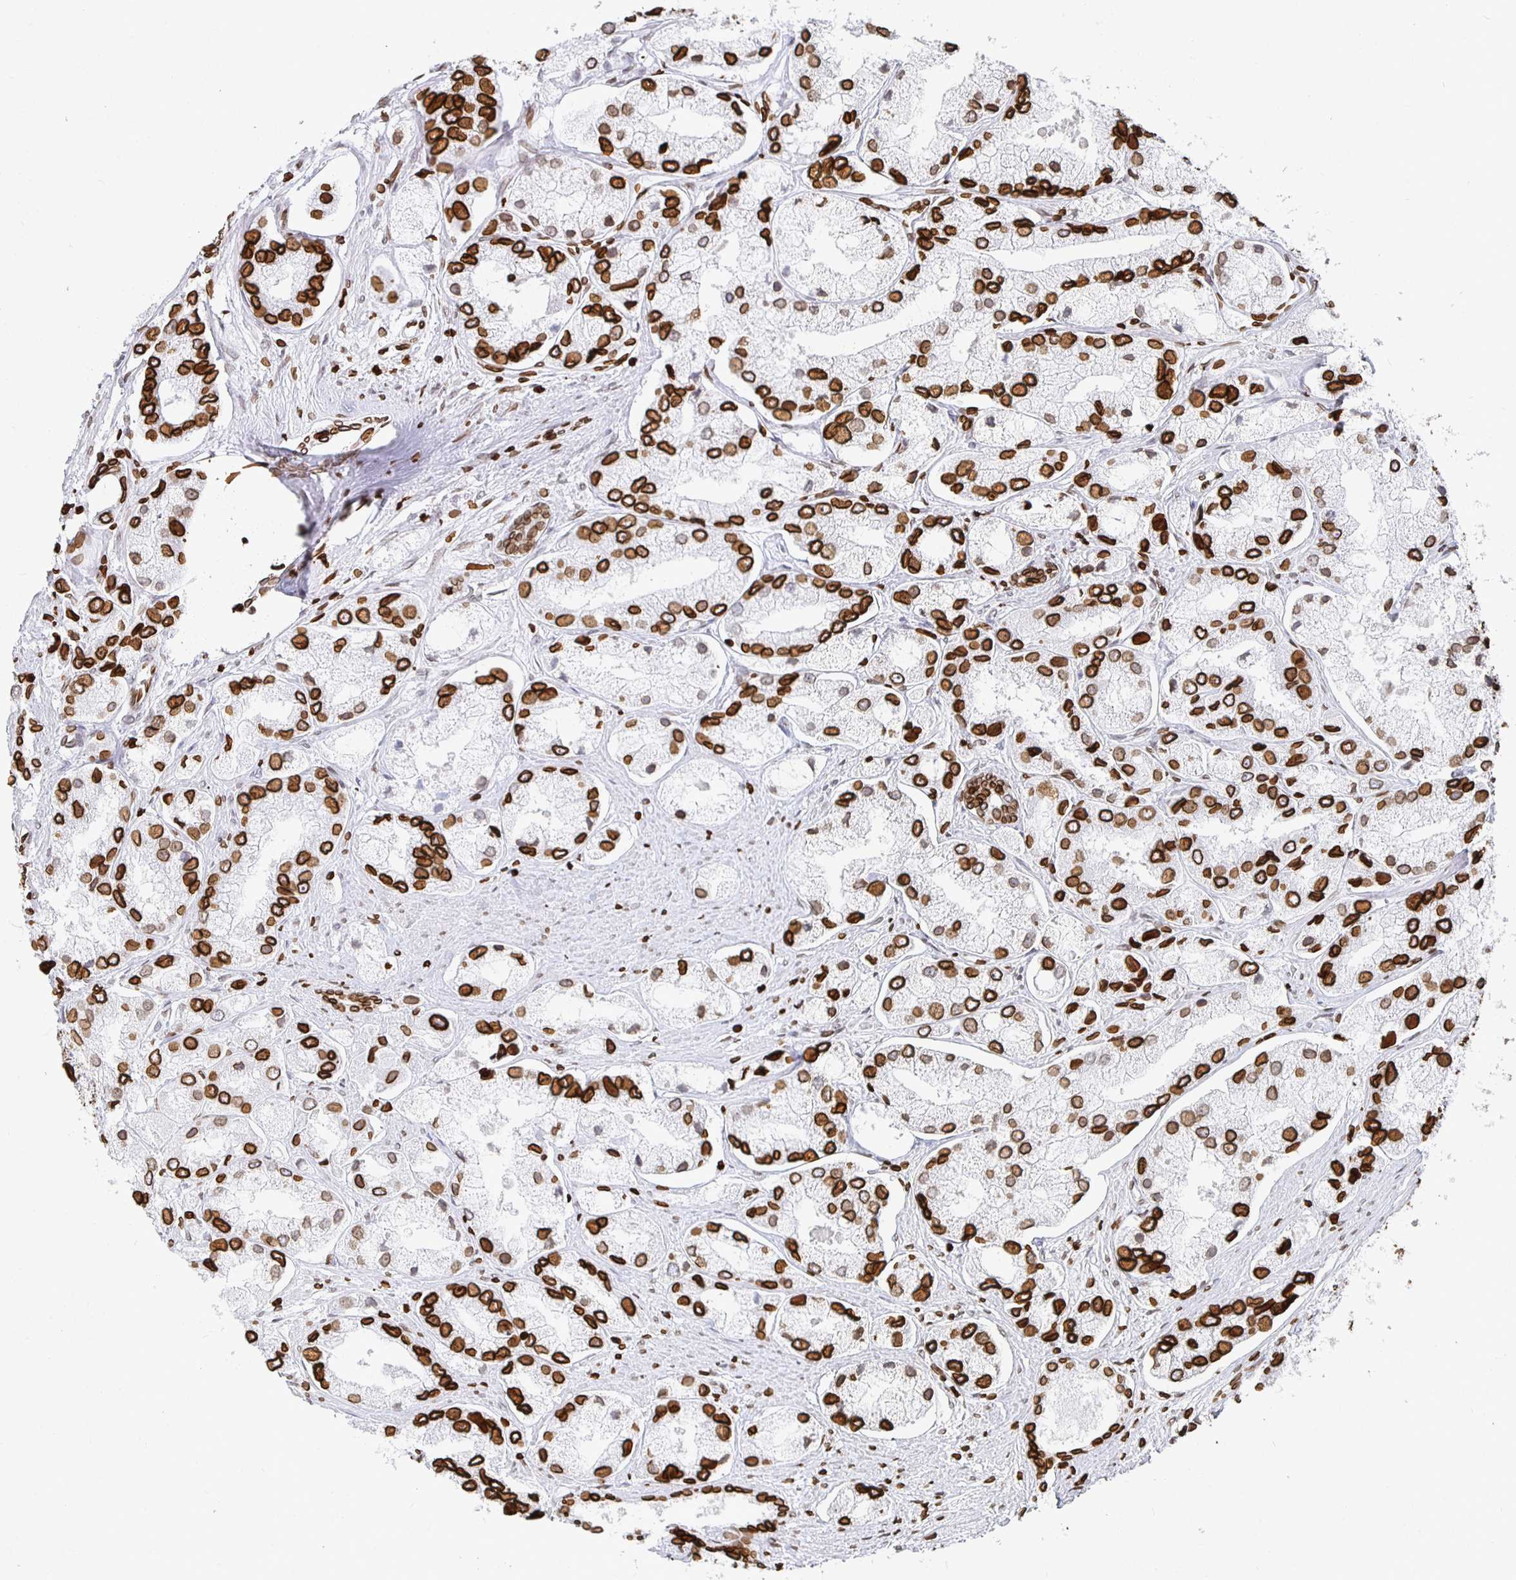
{"staining": {"intensity": "strong", "quantity": ">75%", "location": "cytoplasmic/membranous,nuclear"}, "tissue": "prostate cancer", "cell_type": "Tumor cells", "image_type": "cancer", "snomed": [{"axis": "morphology", "description": "Adenocarcinoma, Low grade"}, {"axis": "topography", "description": "Prostate"}], "caption": "Prostate cancer stained for a protein (brown) shows strong cytoplasmic/membranous and nuclear positive expression in approximately >75% of tumor cells.", "gene": "LMNB1", "patient": {"sex": "male", "age": 69}}